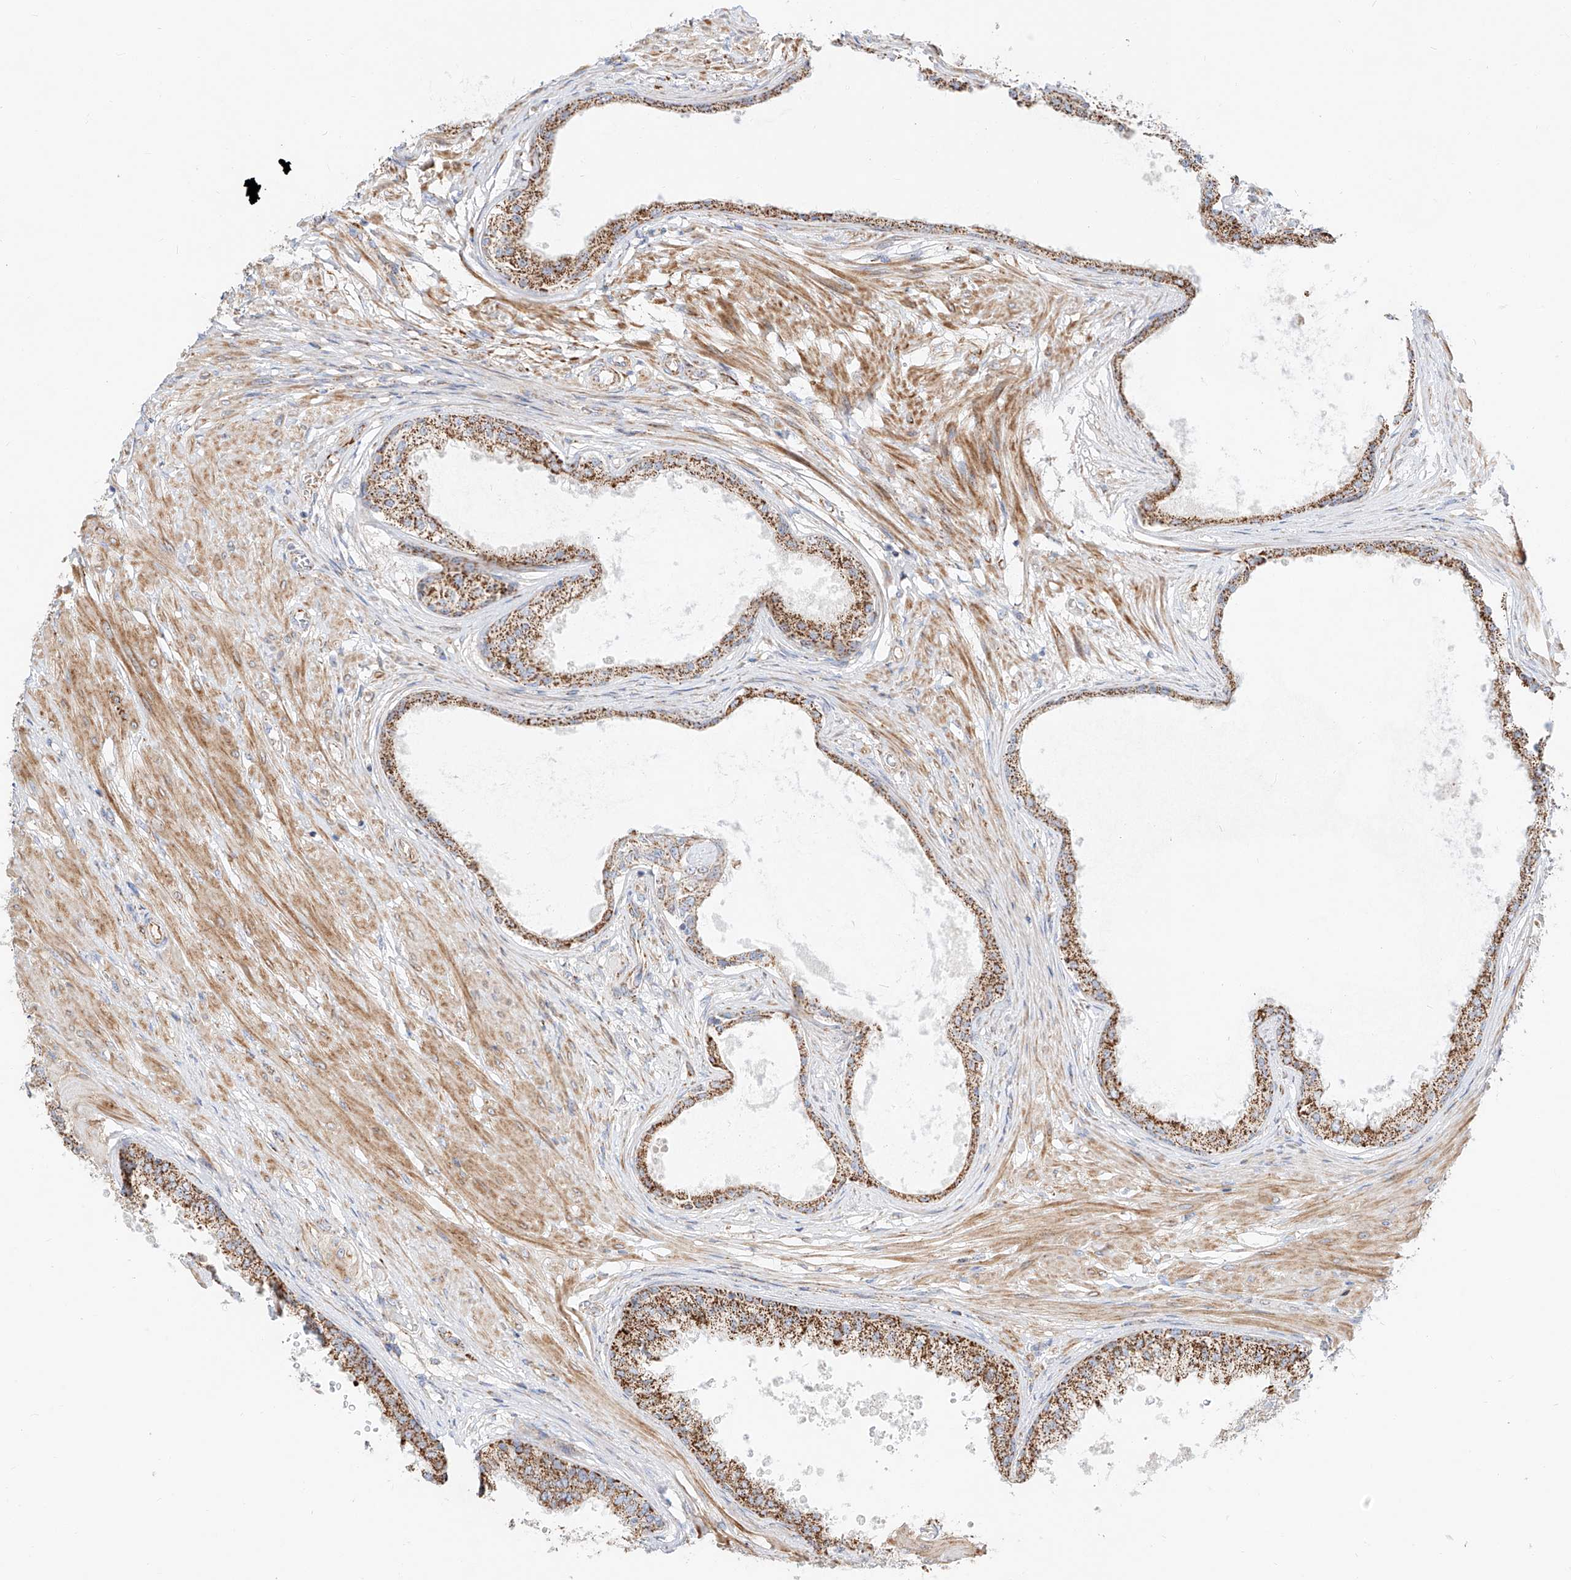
{"staining": {"intensity": "strong", "quantity": ">75%", "location": "cytoplasmic/membranous"}, "tissue": "prostate", "cell_type": "Glandular cells", "image_type": "normal", "snomed": [{"axis": "morphology", "description": "Normal tissue, NOS"}, {"axis": "topography", "description": "Prostate"}], "caption": "Prostate stained with DAB (3,3'-diaminobenzidine) immunohistochemistry demonstrates high levels of strong cytoplasmic/membranous staining in about >75% of glandular cells. Nuclei are stained in blue.", "gene": "CST9", "patient": {"sex": "male", "age": 48}}